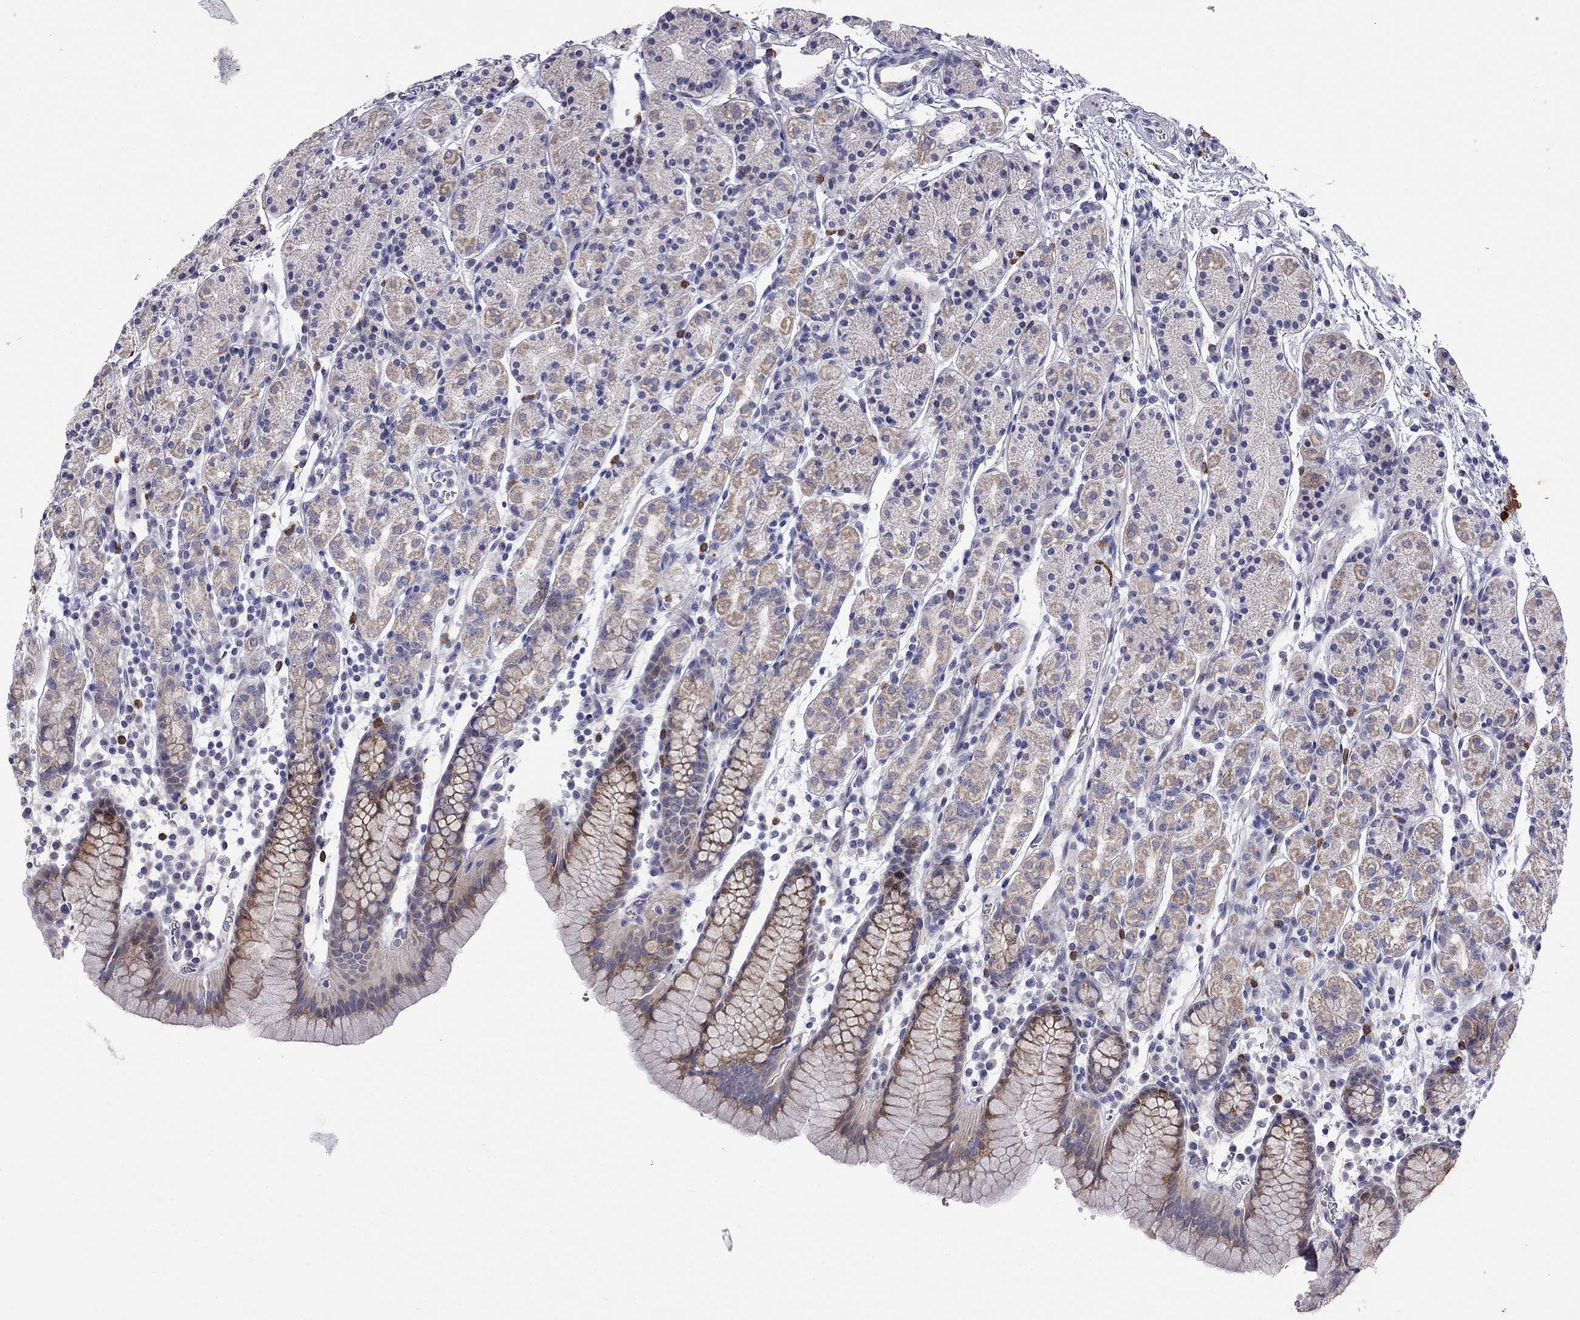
{"staining": {"intensity": "moderate", "quantity": "<25%", "location": "cytoplasmic/membranous"}, "tissue": "stomach", "cell_type": "Glandular cells", "image_type": "normal", "snomed": [{"axis": "morphology", "description": "Normal tissue, NOS"}, {"axis": "topography", "description": "Stomach, upper"}, {"axis": "topography", "description": "Stomach"}], "caption": "Brown immunohistochemical staining in benign human stomach reveals moderate cytoplasmic/membranous expression in about <25% of glandular cells.", "gene": "C8orf88", "patient": {"sex": "male", "age": 62}}